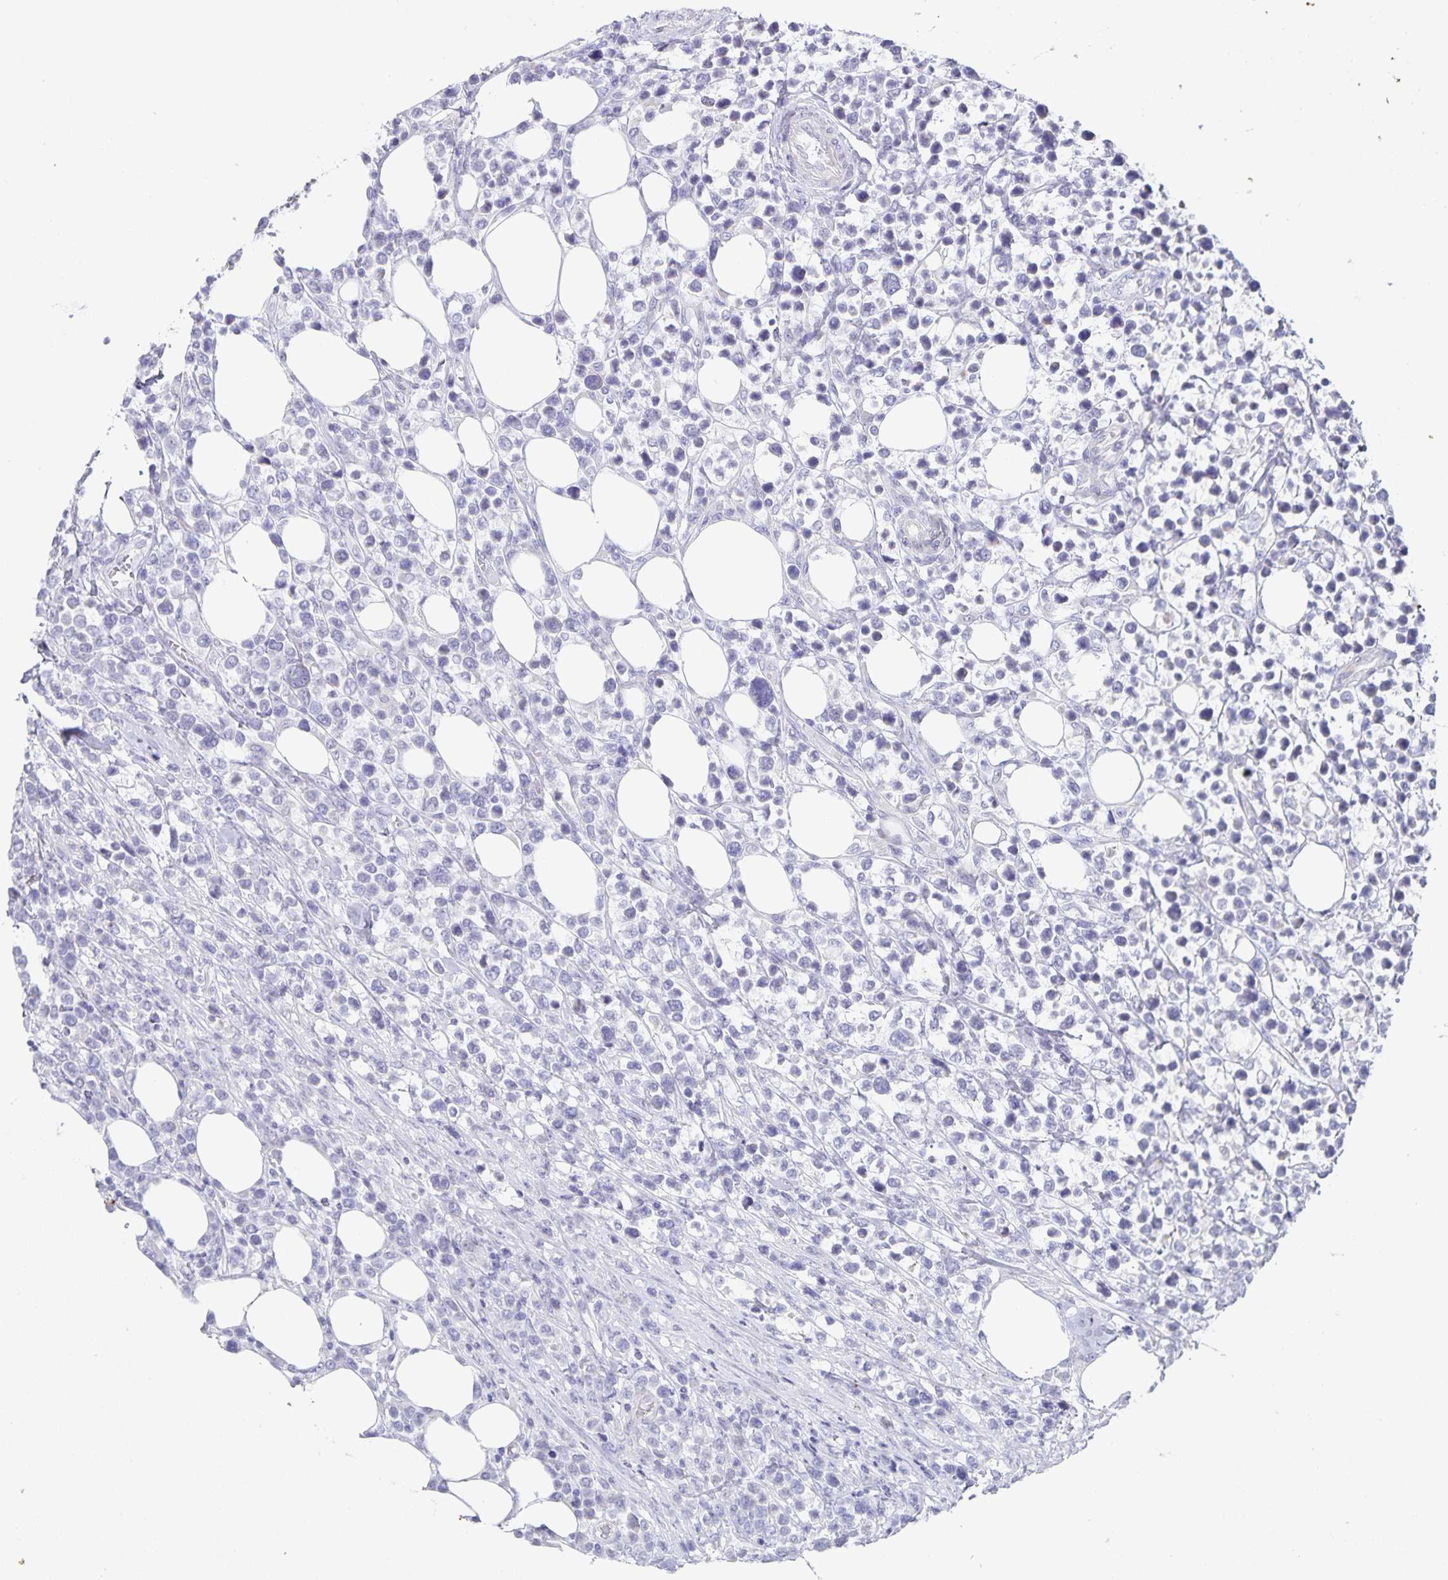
{"staining": {"intensity": "negative", "quantity": "none", "location": "none"}, "tissue": "lymphoma", "cell_type": "Tumor cells", "image_type": "cancer", "snomed": [{"axis": "morphology", "description": "Malignant lymphoma, non-Hodgkin's type, High grade"}, {"axis": "topography", "description": "Soft tissue"}], "caption": "Protein analysis of malignant lymphoma, non-Hodgkin's type (high-grade) displays no significant expression in tumor cells.", "gene": "AQP4", "patient": {"sex": "female", "age": 56}}